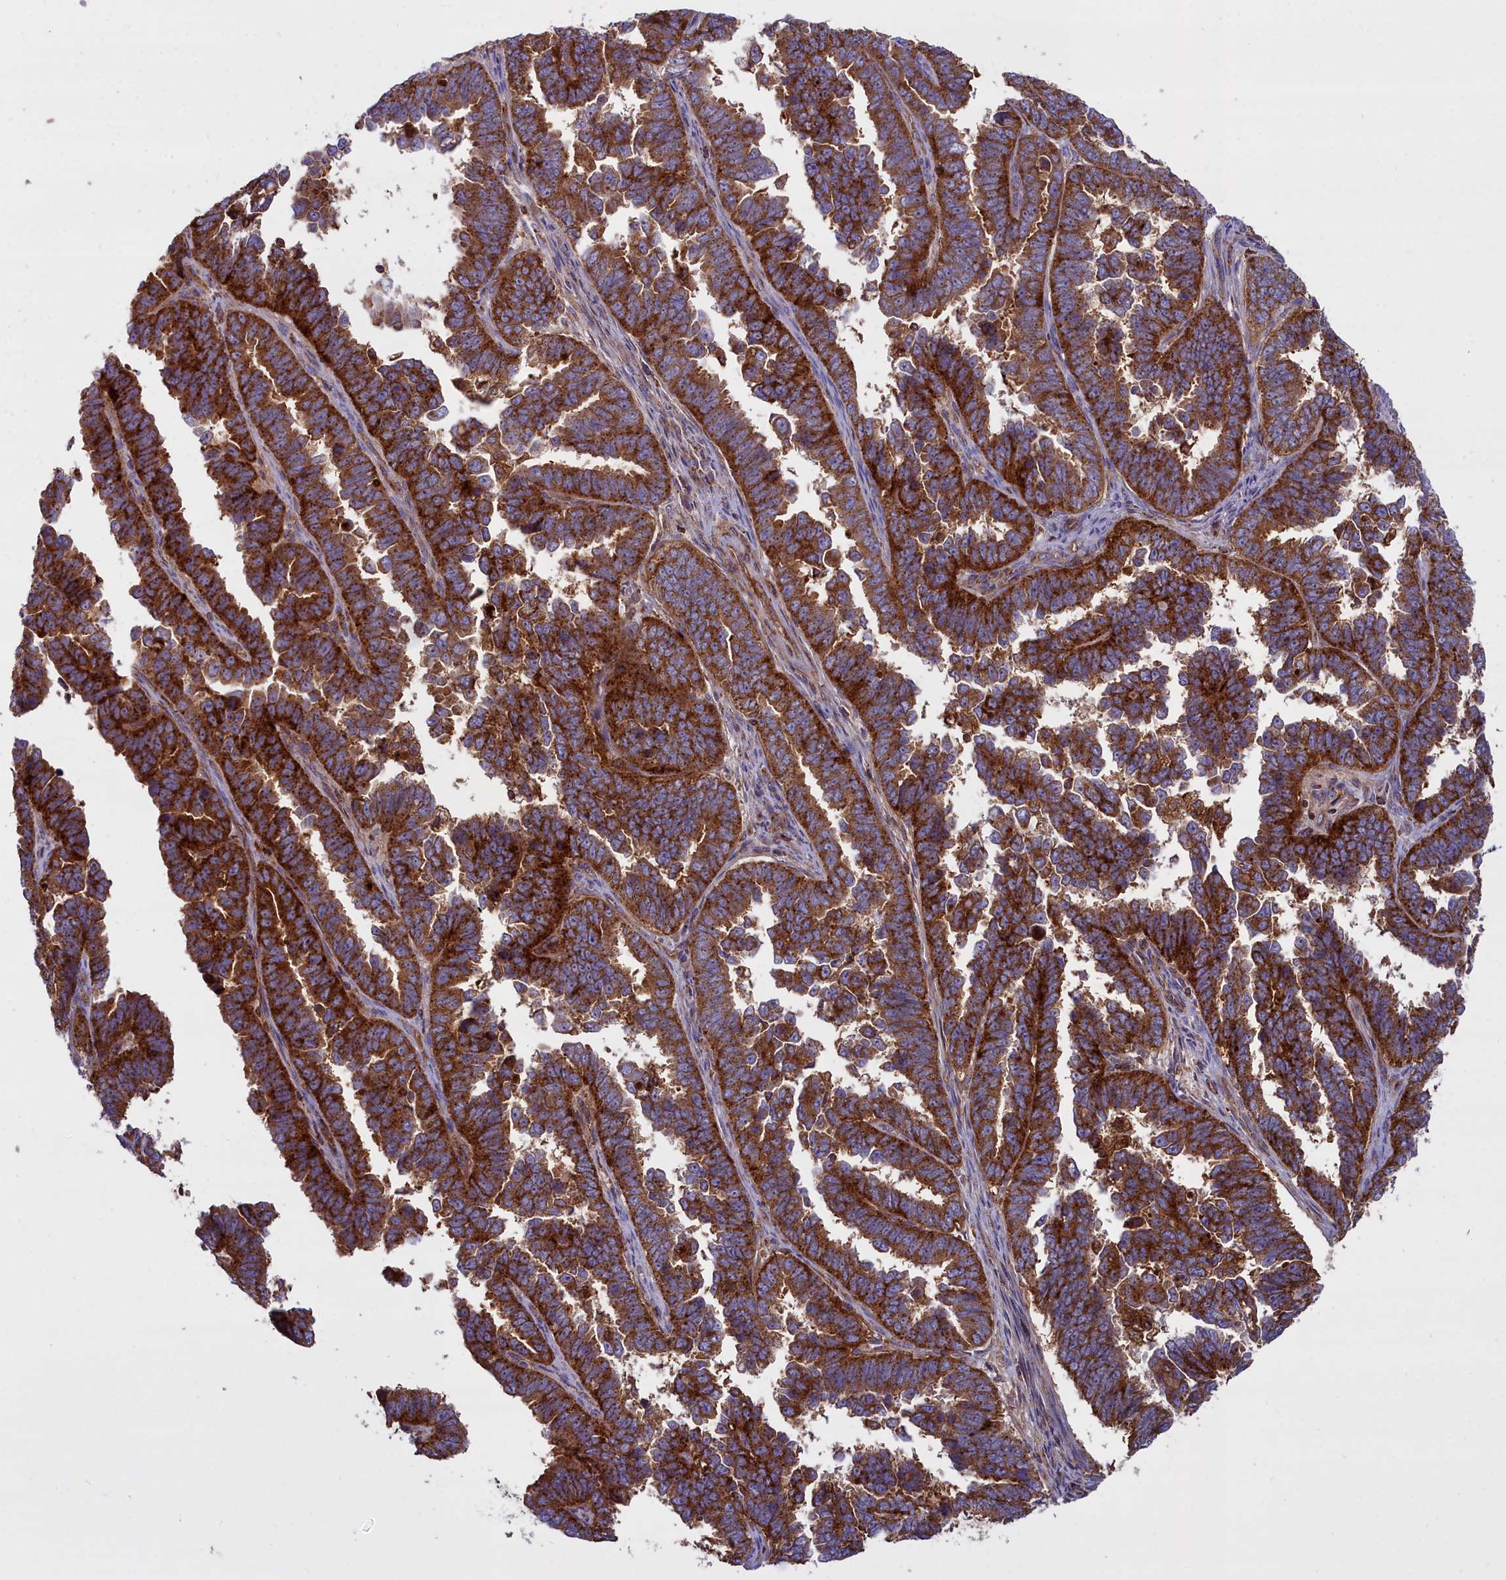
{"staining": {"intensity": "strong", "quantity": ">75%", "location": "cytoplasmic/membranous"}, "tissue": "endometrial cancer", "cell_type": "Tumor cells", "image_type": "cancer", "snomed": [{"axis": "morphology", "description": "Adenocarcinoma, NOS"}, {"axis": "topography", "description": "Endometrium"}], "caption": "Immunohistochemistry (IHC) image of endometrial cancer stained for a protein (brown), which displays high levels of strong cytoplasmic/membranous staining in approximately >75% of tumor cells.", "gene": "LNPEP", "patient": {"sex": "female", "age": 75}}